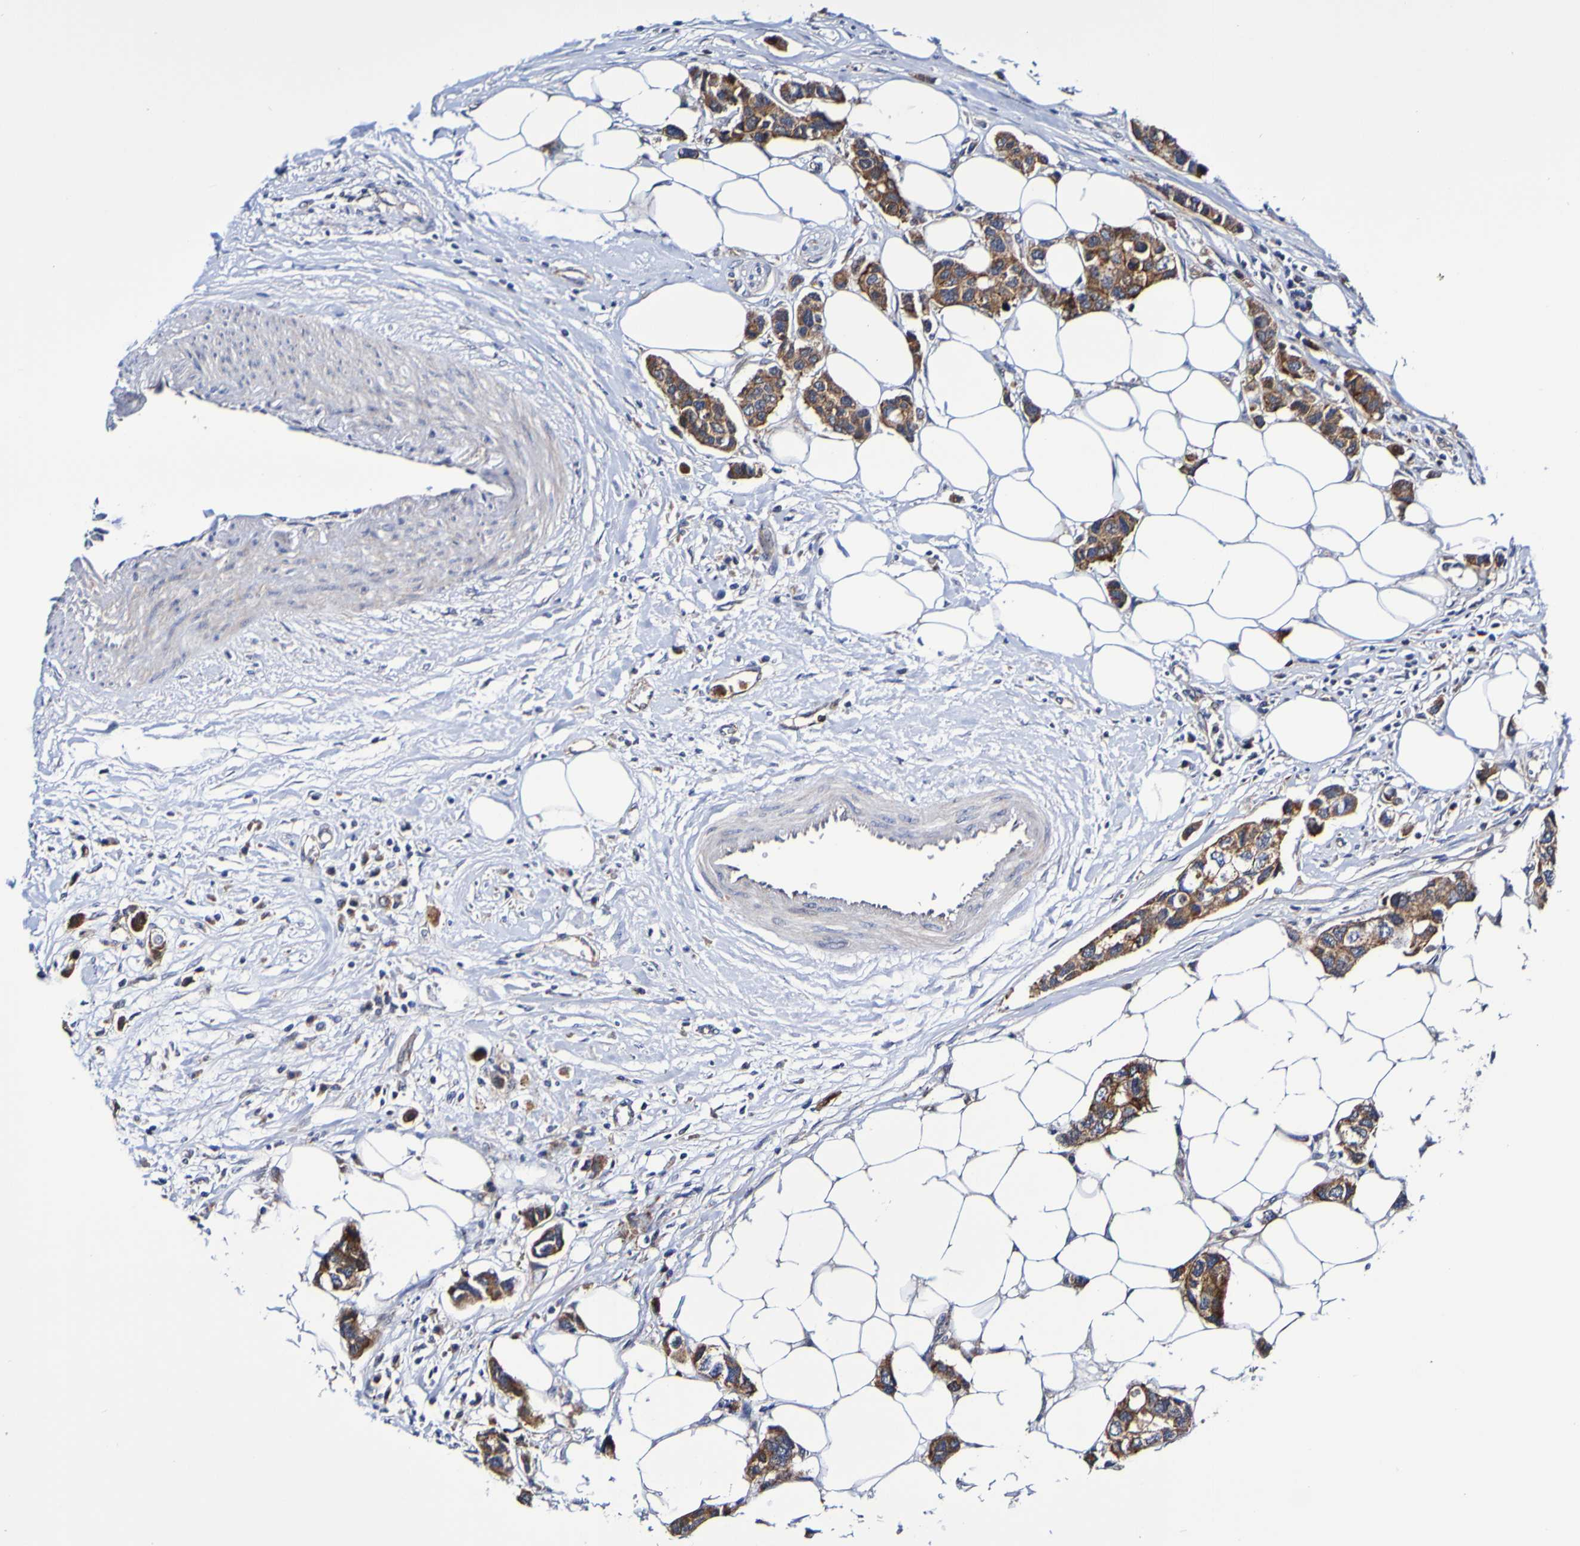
{"staining": {"intensity": "strong", "quantity": ">75%", "location": "cytoplasmic/membranous"}, "tissue": "breast cancer", "cell_type": "Tumor cells", "image_type": "cancer", "snomed": [{"axis": "morphology", "description": "Normal tissue, NOS"}, {"axis": "morphology", "description": "Duct carcinoma"}, {"axis": "topography", "description": "Breast"}], "caption": "Immunohistochemical staining of human breast cancer demonstrates high levels of strong cytoplasmic/membranous protein expression in about >75% of tumor cells.", "gene": "GJB1", "patient": {"sex": "female", "age": 50}}